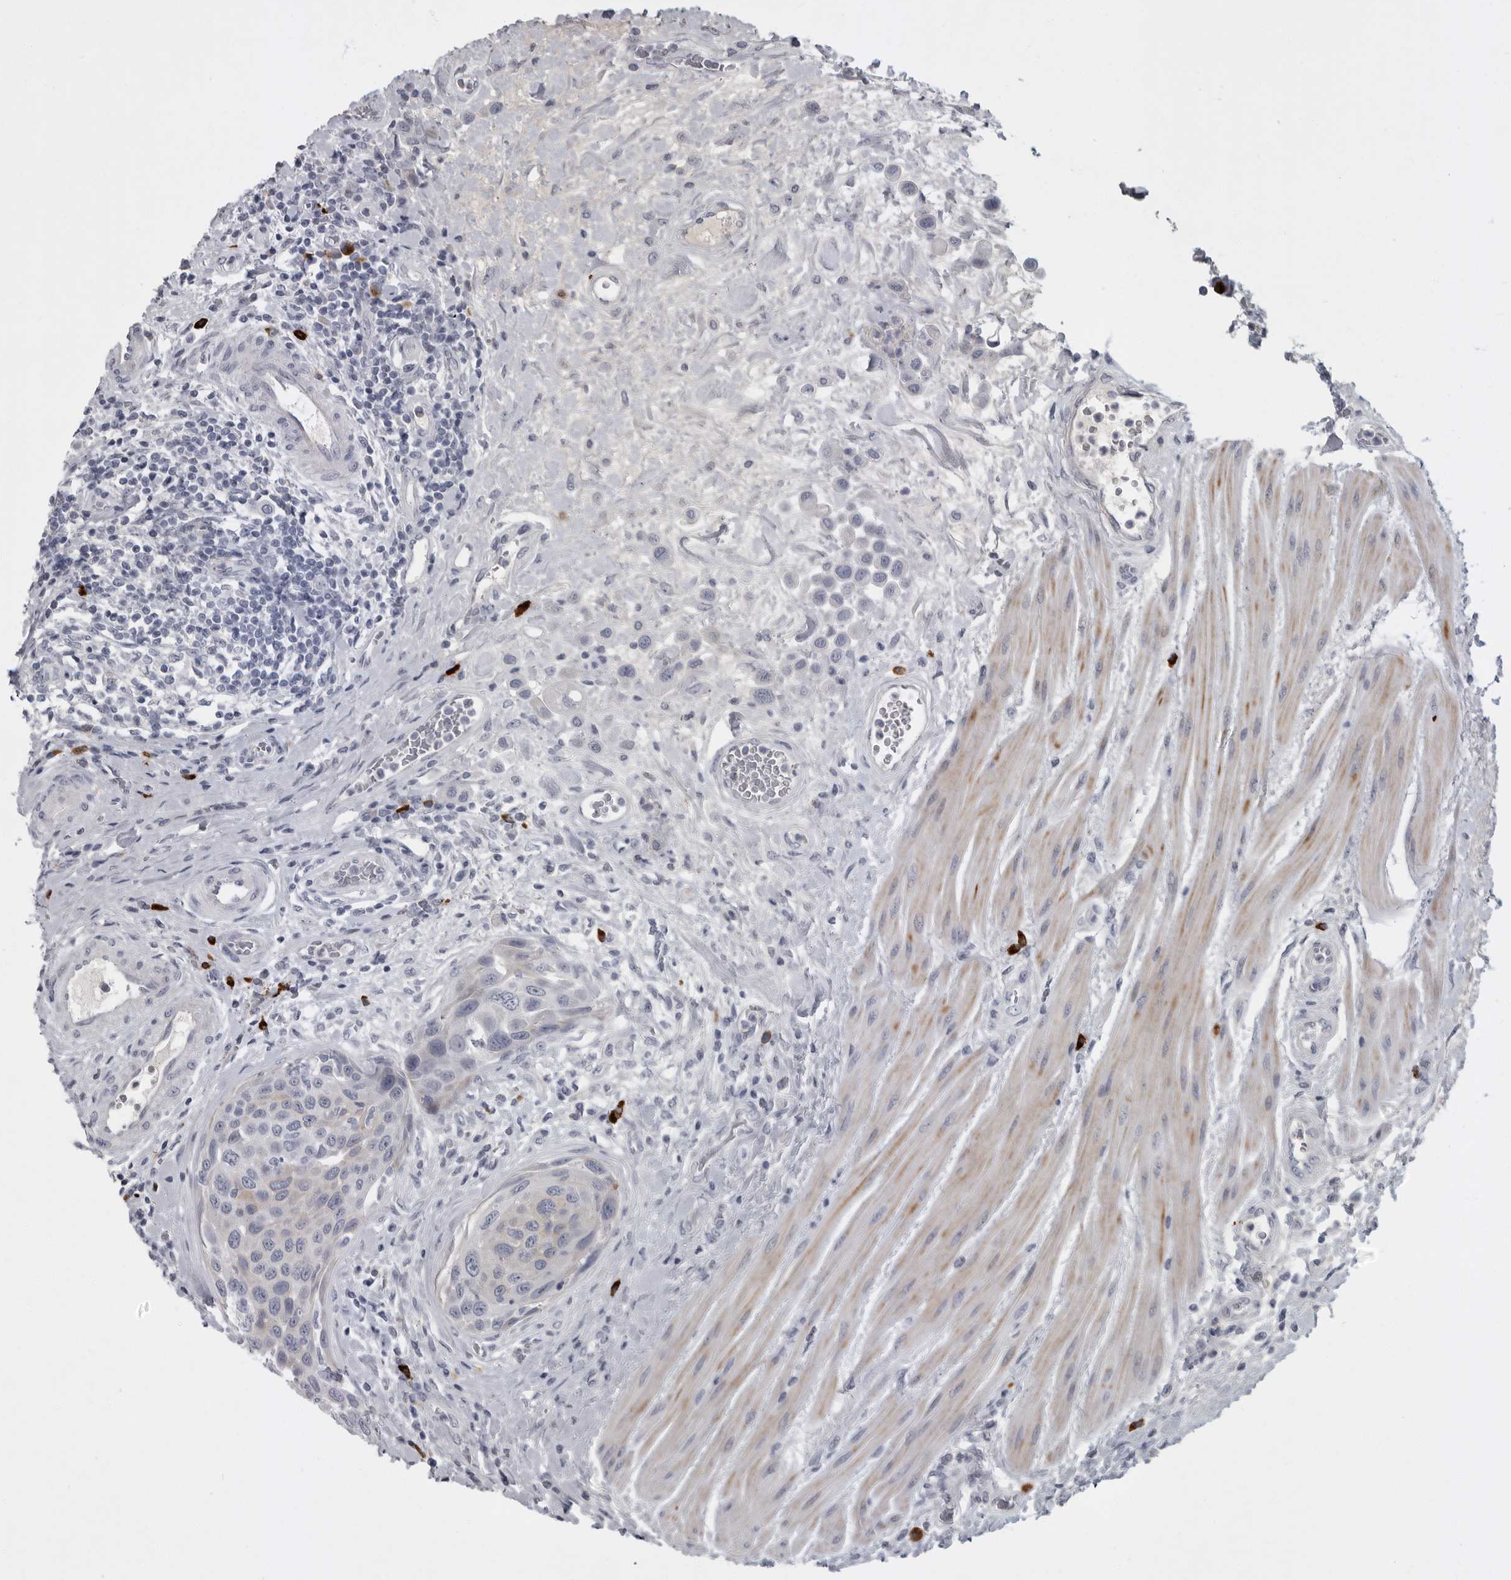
{"staining": {"intensity": "negative", "quantity": "none", "location": "none"}, "tissue": "urothelial cancer", "cell_type": "Tumor cells", "image_type": "cancer", "snomed": [{"axis": "morphology", "description": "Urothelial carcinoma, High grade"}, {"axis": "topography", "description": "Urinary bladder"}], "caption": "High magnification brightfield microscopy of urothelial cancer stained with DAB (3,3'-diaminobenzidine) (brown) and counterstained with hematoxylin (blue): tumor cells show no significant expression.", "gene": "SLC25A39", "patient": {"sex": "male", "age": 50}}